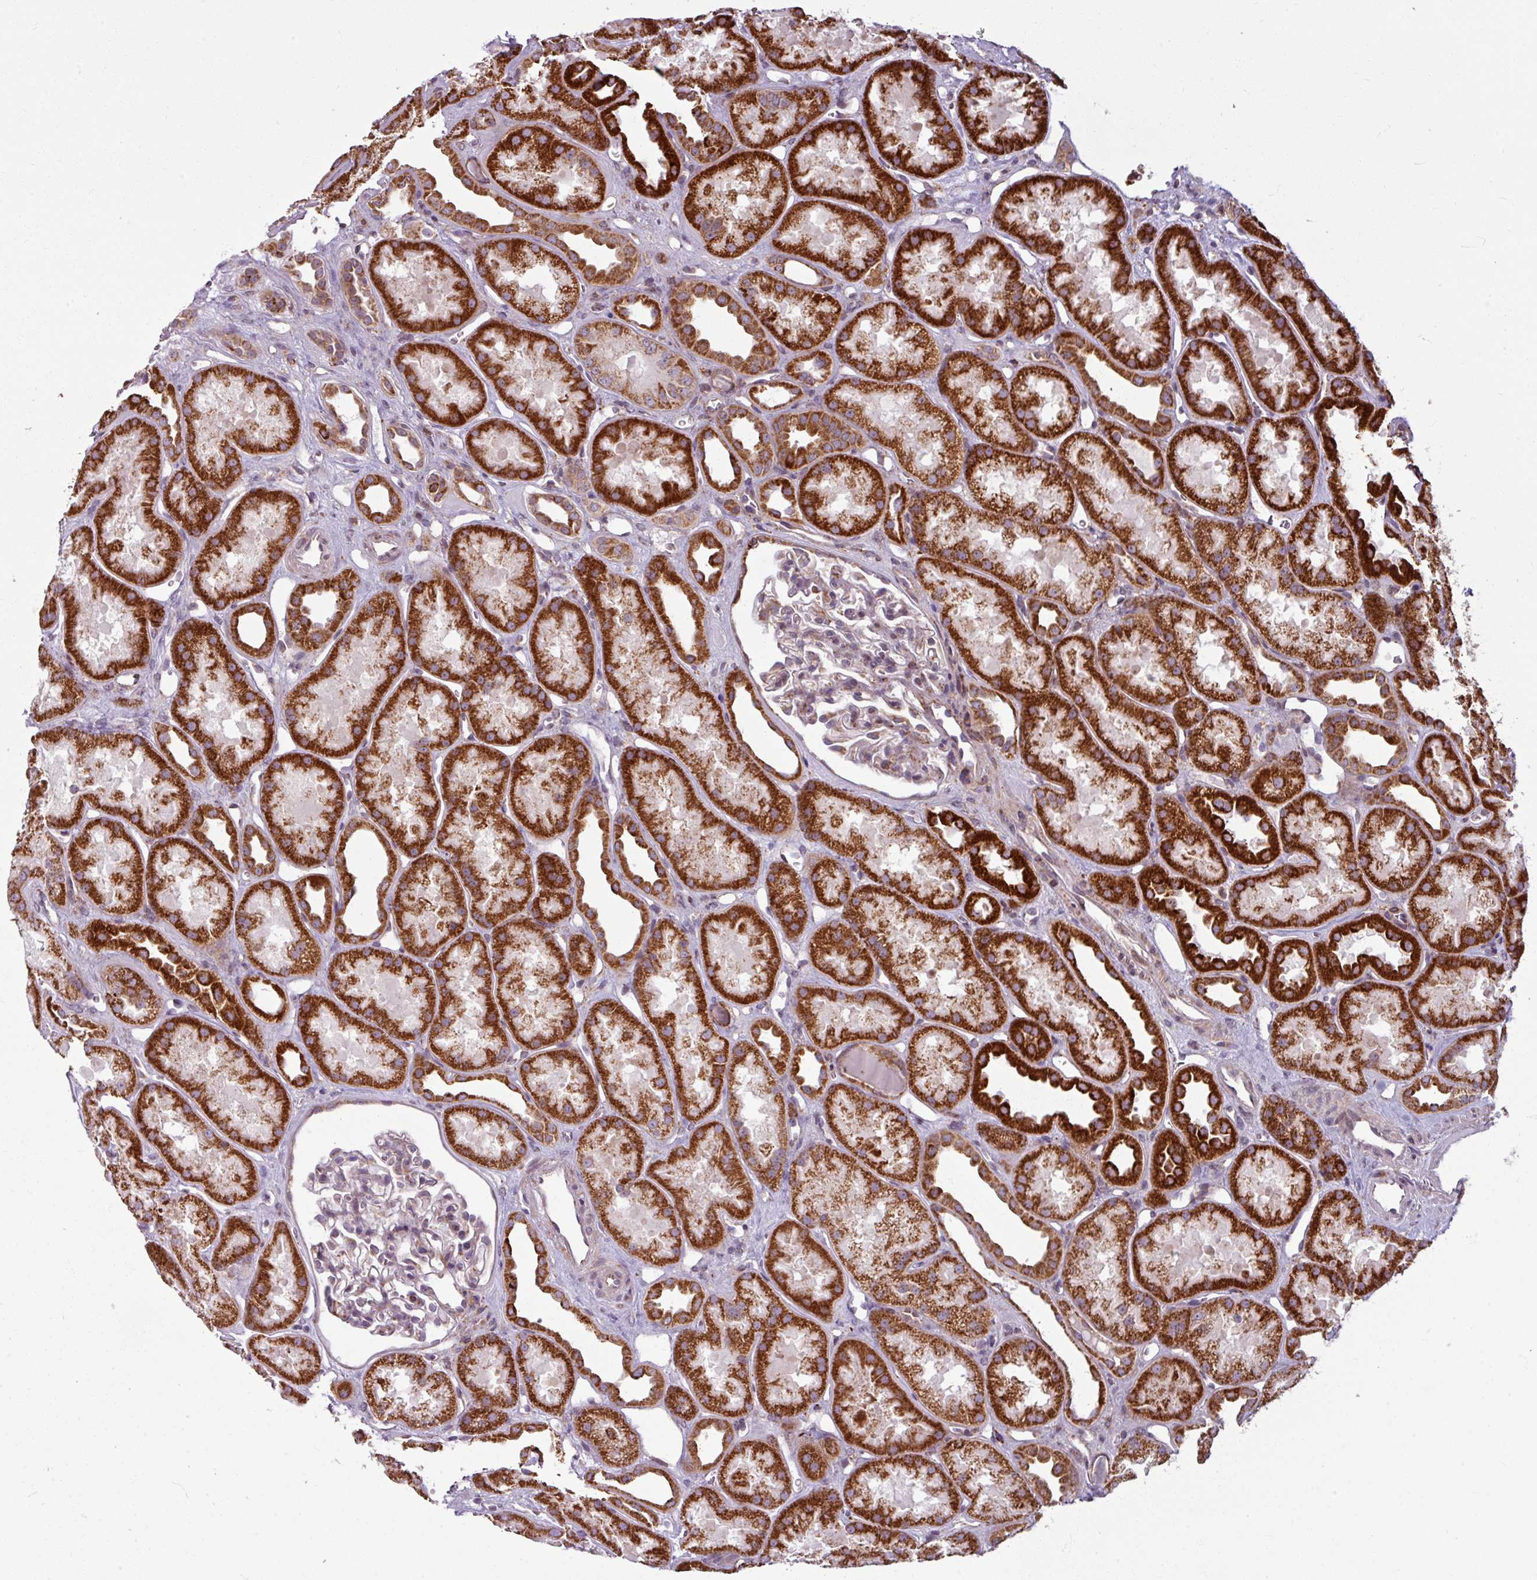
{"staining": {"intensity": "negative", "quantity": "none", "location": "none"}, "tissue": "kidney", "cell_type": "Cells in glomeruli", "image_type": "normal", "snomed": [{"axis": "morphology", "description": "Normal tissue, NOS"}, {"axis": "topography", "description": "Kidney"}], "caption": "Protein analysis of normal kidney exhibits no significant staining in cells in glomeruli.", "gene": "MAGT1", "patient": {"sex": "male", "age": 61}}